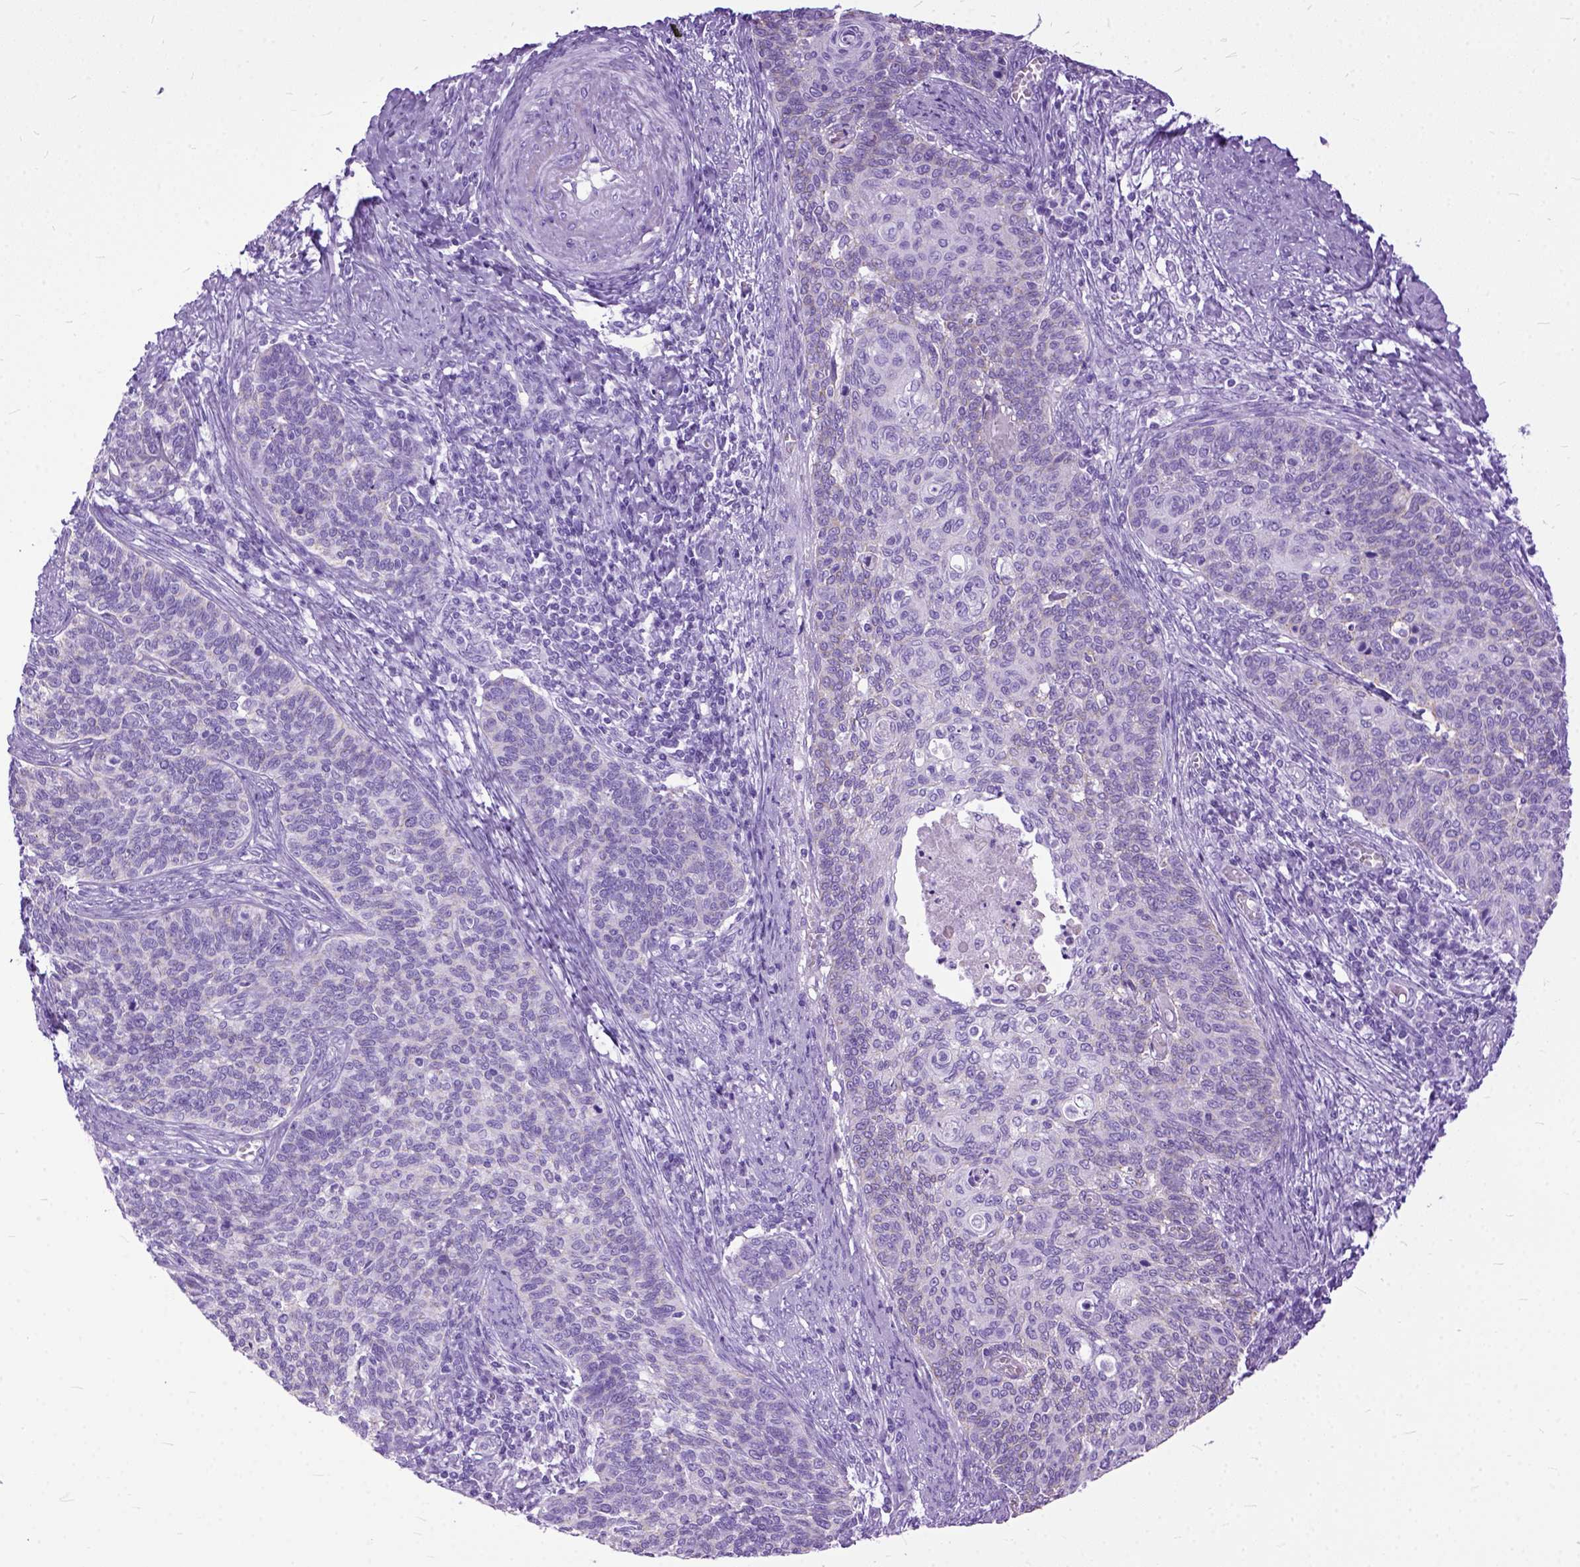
{"staining": {"intensity": "negative", "quantity": "none", "location": "none"}, "tissue": "cervical cancer", "cell_type": "Tumor cells", "image_type": "cancer", "snomed": [{"axis": "morphology", "description": "Normal tissue, NOS"}, {"axis": "morphology", "description": "Squamous cell carcinoma, NOS"}, {"axis": "topography", "description": "Cervix"}], "caption": "Tumor cells show no significant staining in cervical cancer (squamous cell carcinoma).", "gene": "GNGT1", "patient": {"sex": "female", "age": 39}}